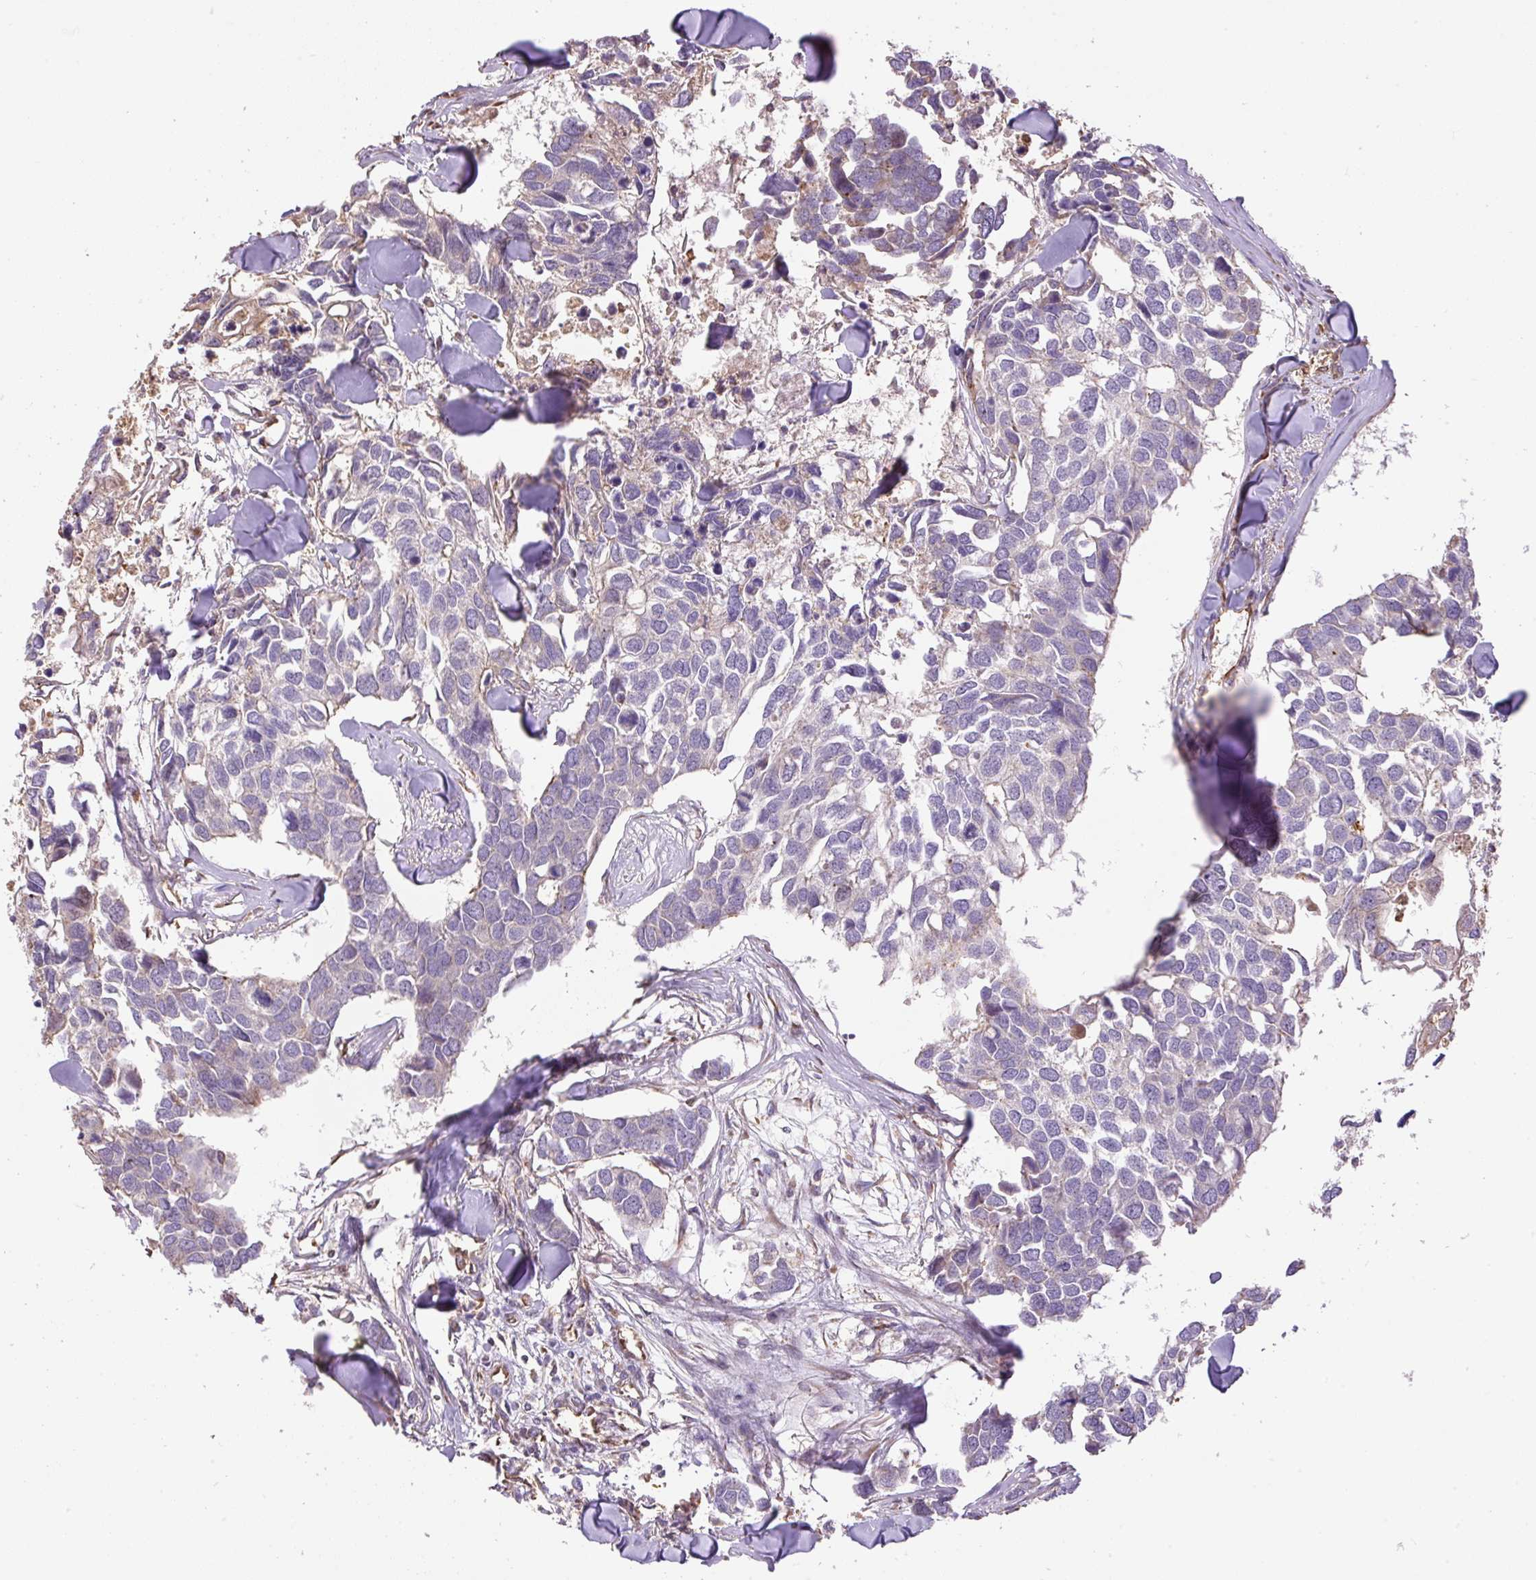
{"staining": {"intensity": "weak", "quantity": "<25%", "location": "cytoplasmic/membranous"}, "tissue": "breast cancer", "cell_type": "Tumor cells", "image_type": "cancer", "snomed": [{"axis": "morphology", "description": "Duct carcinoma"}, {"axis": "topography", "description": "Breast"}], "caption": "Tumor cells are negative for protein expression in human breast cancer (infiltrating ductal carcinoma). Brightfield microscopy of immunohistochemistry stained with DAB (brown) and hematoxylin (blue), captured at high magnification.", "gene": "PPME1", "patient": {"sex": "female", "age": 83}}